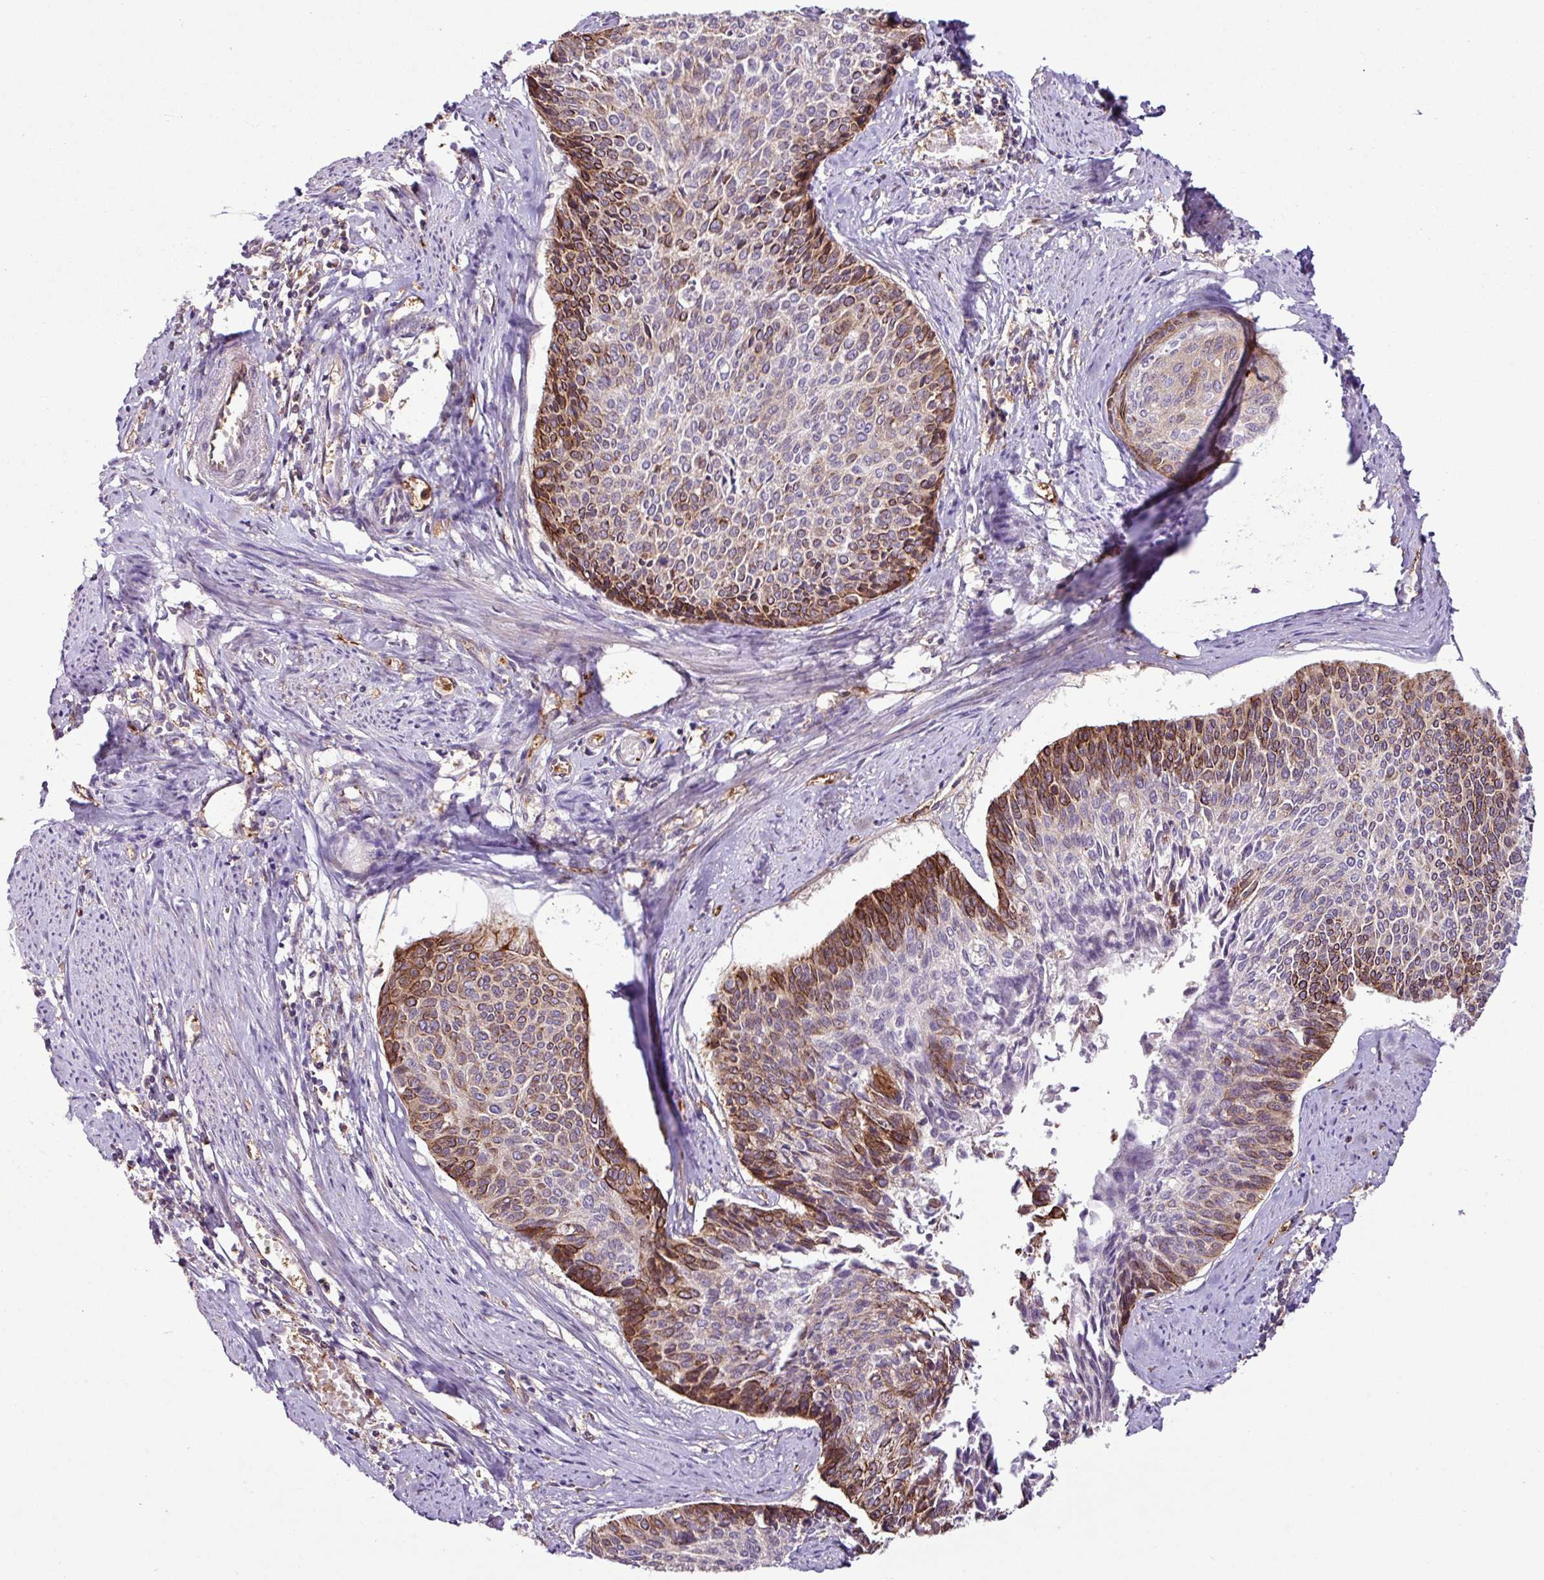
{"staining": {"intensity": "moderate", "quantity": "25%-75%", "location": "cytoplasmic/membranous"}, "tissue": "cervical cancer", "cell_type": "Tumor cells", "image_type": "cancer", "snomed": [{"axis": "morphology", "description": "Squamous cell carcinoma, NOS"}, {"axis": "topography", "description": "Cervix"}], "caption": "Human squamous cell carcinoma (cervical) stained with a protein marker reveals moderate staining in tumor cells.", "gene": "ZNF106", "patient": {"sex": "female", "age": 55}}